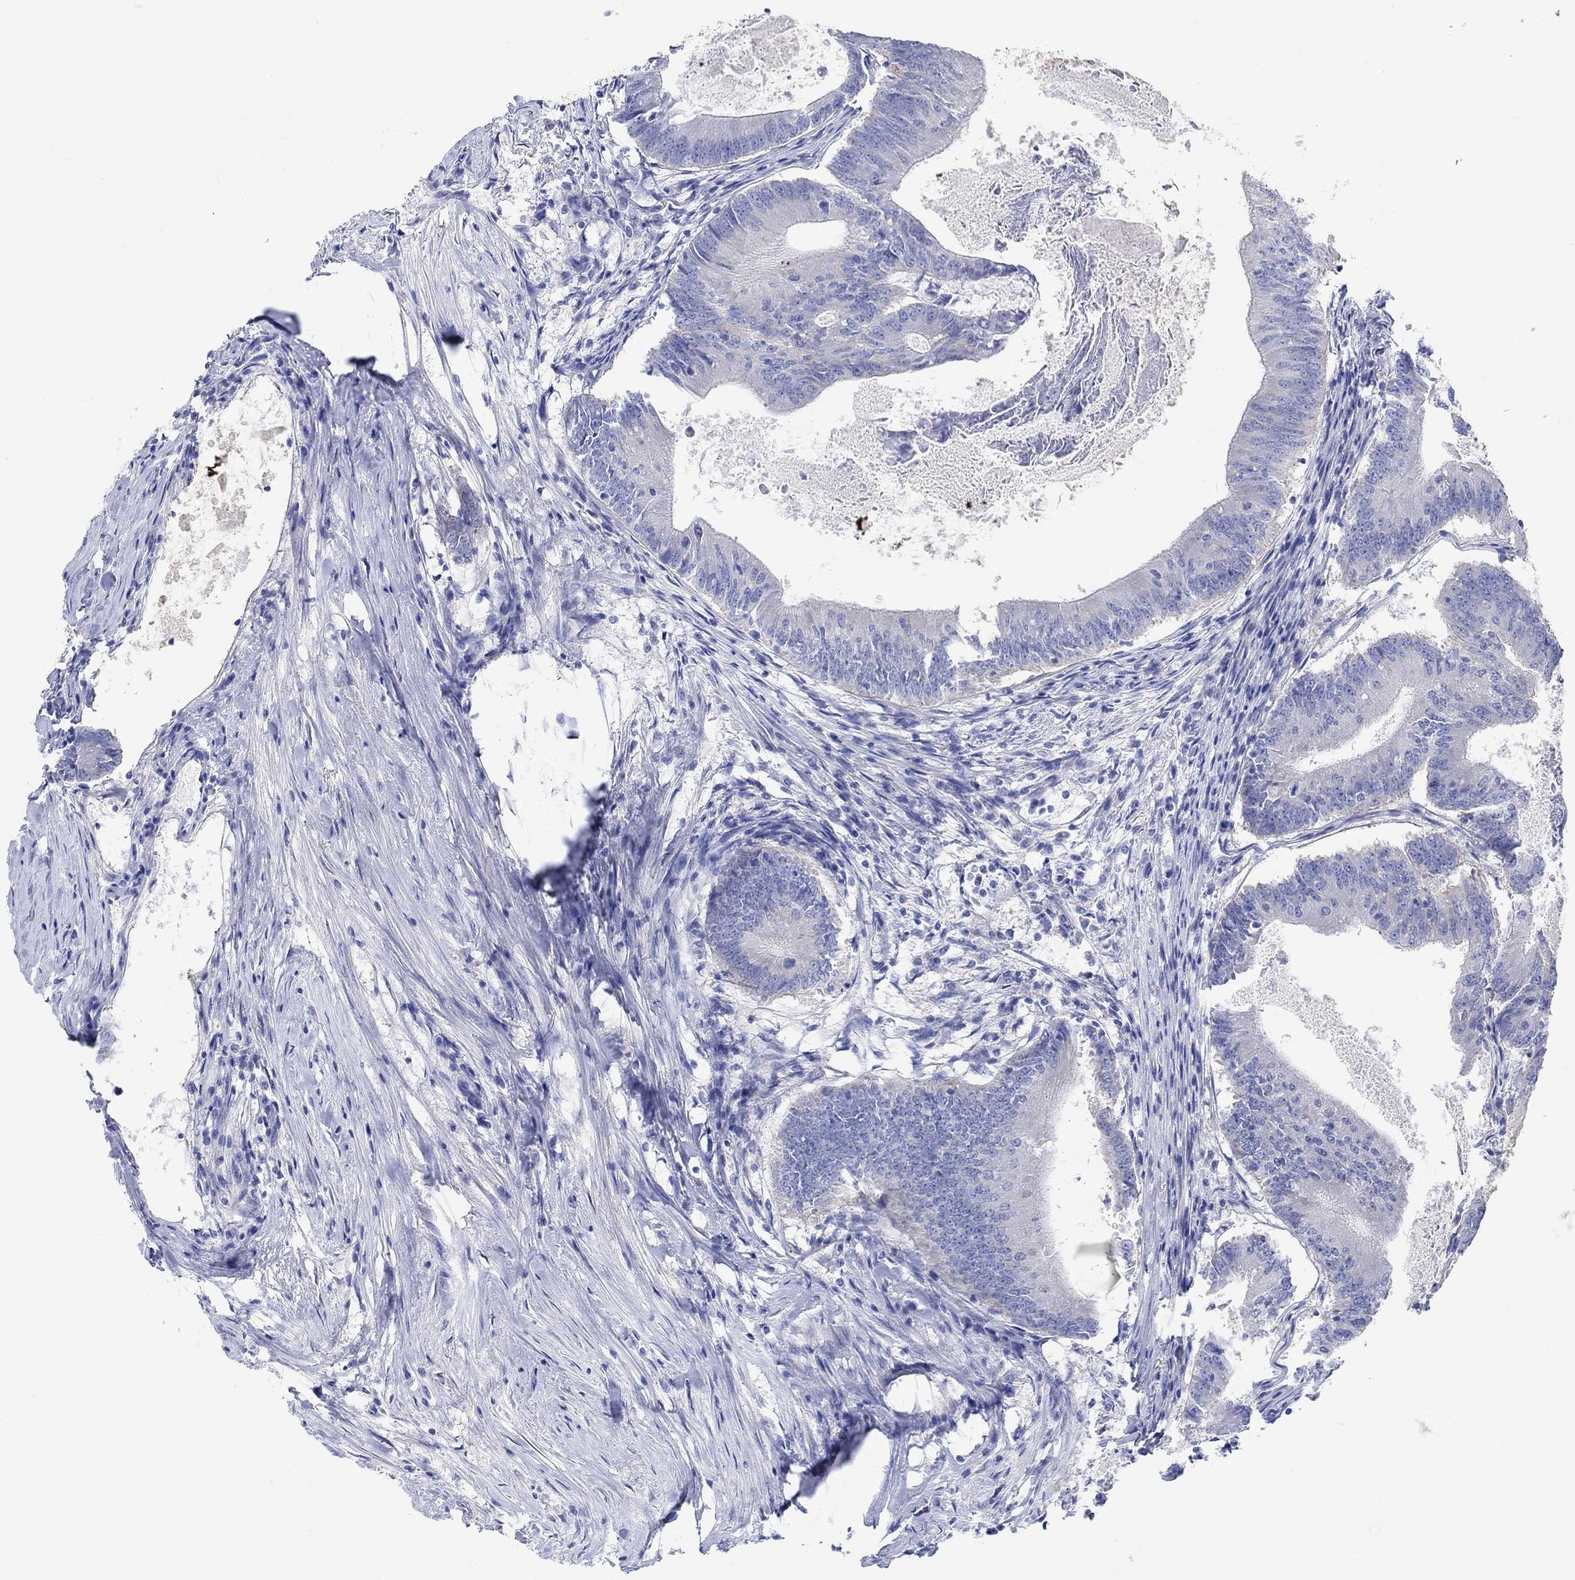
{"staining": {"intensity": "negative", "quantity": "none", "location": "none"}, "tissue": "colorectal cancer", "cell_type": "Tumor cells", "image_type": "cancer", "snomed": [{"axis": "morphology", "description": "Adenocarcinoma, NOS"}, {"axis": "topography", "description": "Colon"}], "caption": "The histopathology image shows no significant positivity in tumor cells of colorectal cancer.", "gene": "REEP6", "patient": {"sex": "female", "age": 70}}